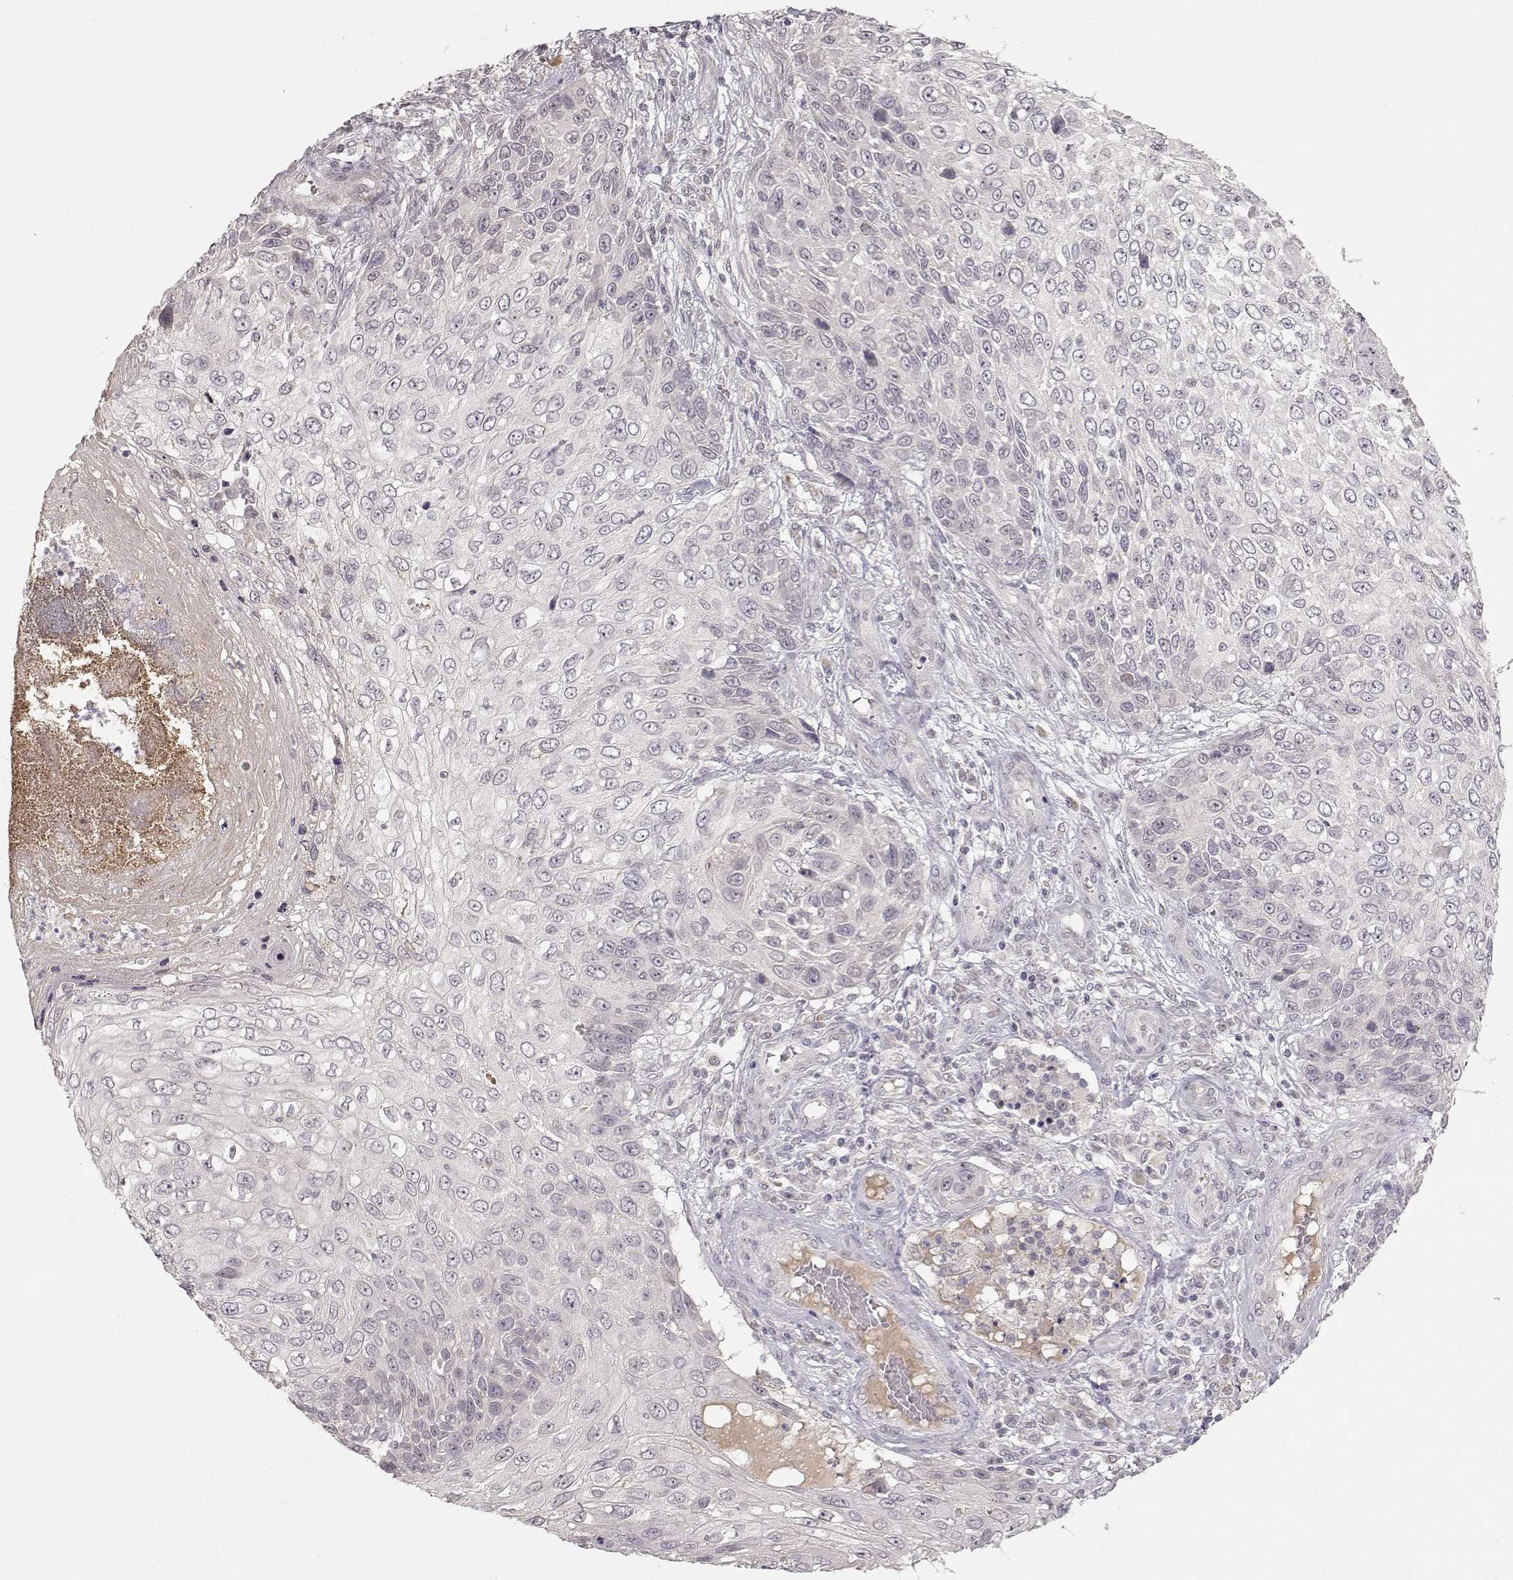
{"staining": {"intensity": "negative", "quantity": "none", "location": "none"}, "tissue": "skin cancer", "cell_type": "Tumor cells", "image_type": "cancer", "snomed": [{"axis": "morphology", "description": "Squamous cell carcinoma, NOS"}, {"axis": "topography", "description": "Skin"}], "caption": "Micrograph shows no significant protein staining in tumor cells of skin squamous cell carcinoma.", "gene": "PNMT", "patient": {"sex": "male", "age": 92}}